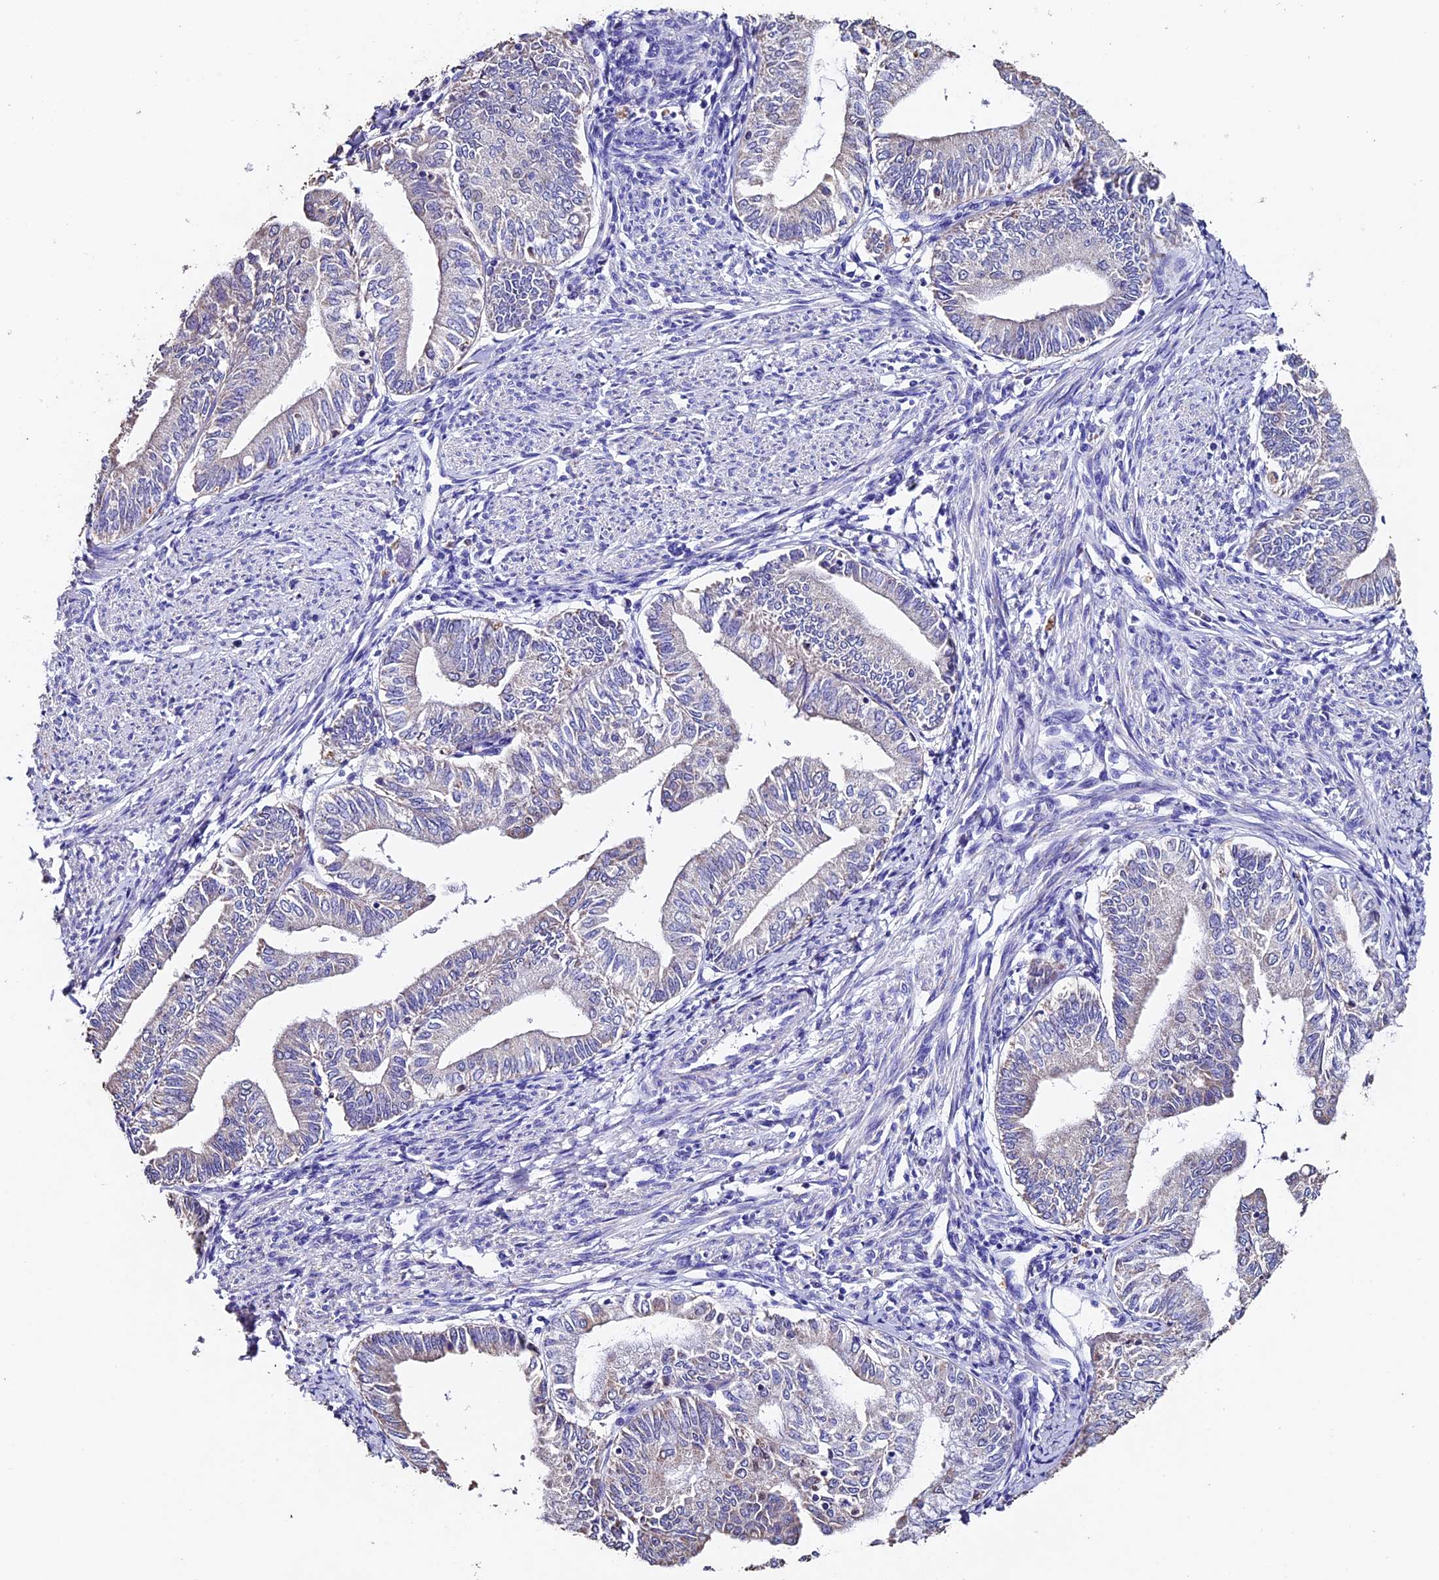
{"staining": {"intensity": "weak", "quantity": "<25%", "location": "cytoplasmic/membranous"}, "tissue": "endometrial cancer", "cell_type": "Tumor cells", "image_type": "cancer", "snomed": [{"axis": "morphology", "description": "Adenocarcinoma, NOS"}, {"axis": "topography", "description": "Endometrium"}], "caption": "Endometrial cancer (adenocarcinoma) was stained to show a protein in brown. There is no significant staining in tumor cells.", "gene": "FBXW9", "patient": {"sex": "female", "age": 66}}